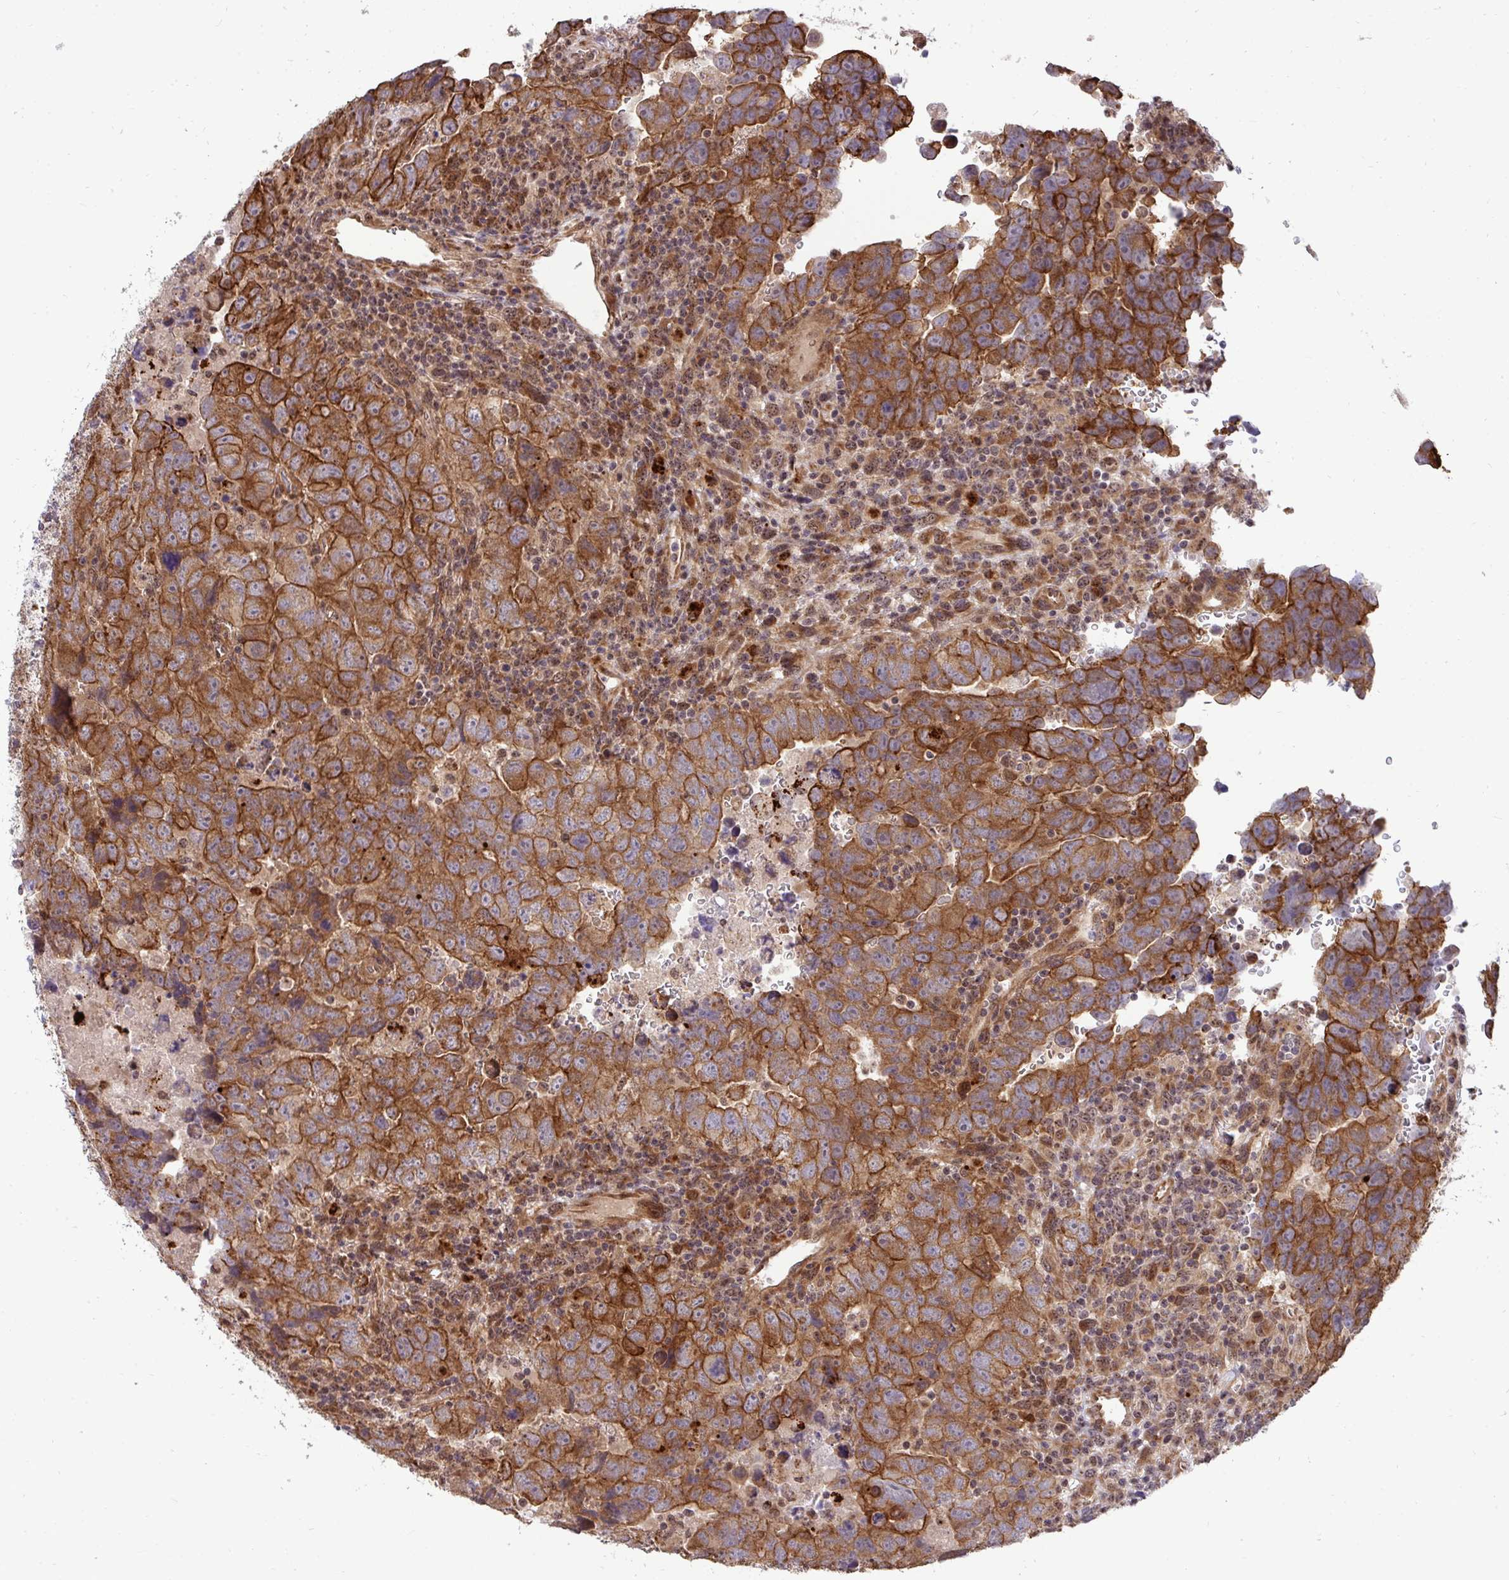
{"staining": {"intensity": "strong", "quantity": ">75%", "location": "cytoplasmic/membranous"}, "tissue": "testis cancer", "cell_type": "Tumor cells", "image_type": "cancer", "snomed": [{"axis": "morphology", "description": "Carcinoma, Embryonal, NOS"}, {"axis": "topography", "description": "Testis"}], "caption": "A high amount of strong cytoplasmic/membranous positivity is appreciated in approximately >75% of tumor cells in embryonal carcinoma (testis) tissue. The protein is shown in brown color, while the nuclei are stained blue.", "gene": "TRIM44", "patient": {"sex": "male", "age": 24}}